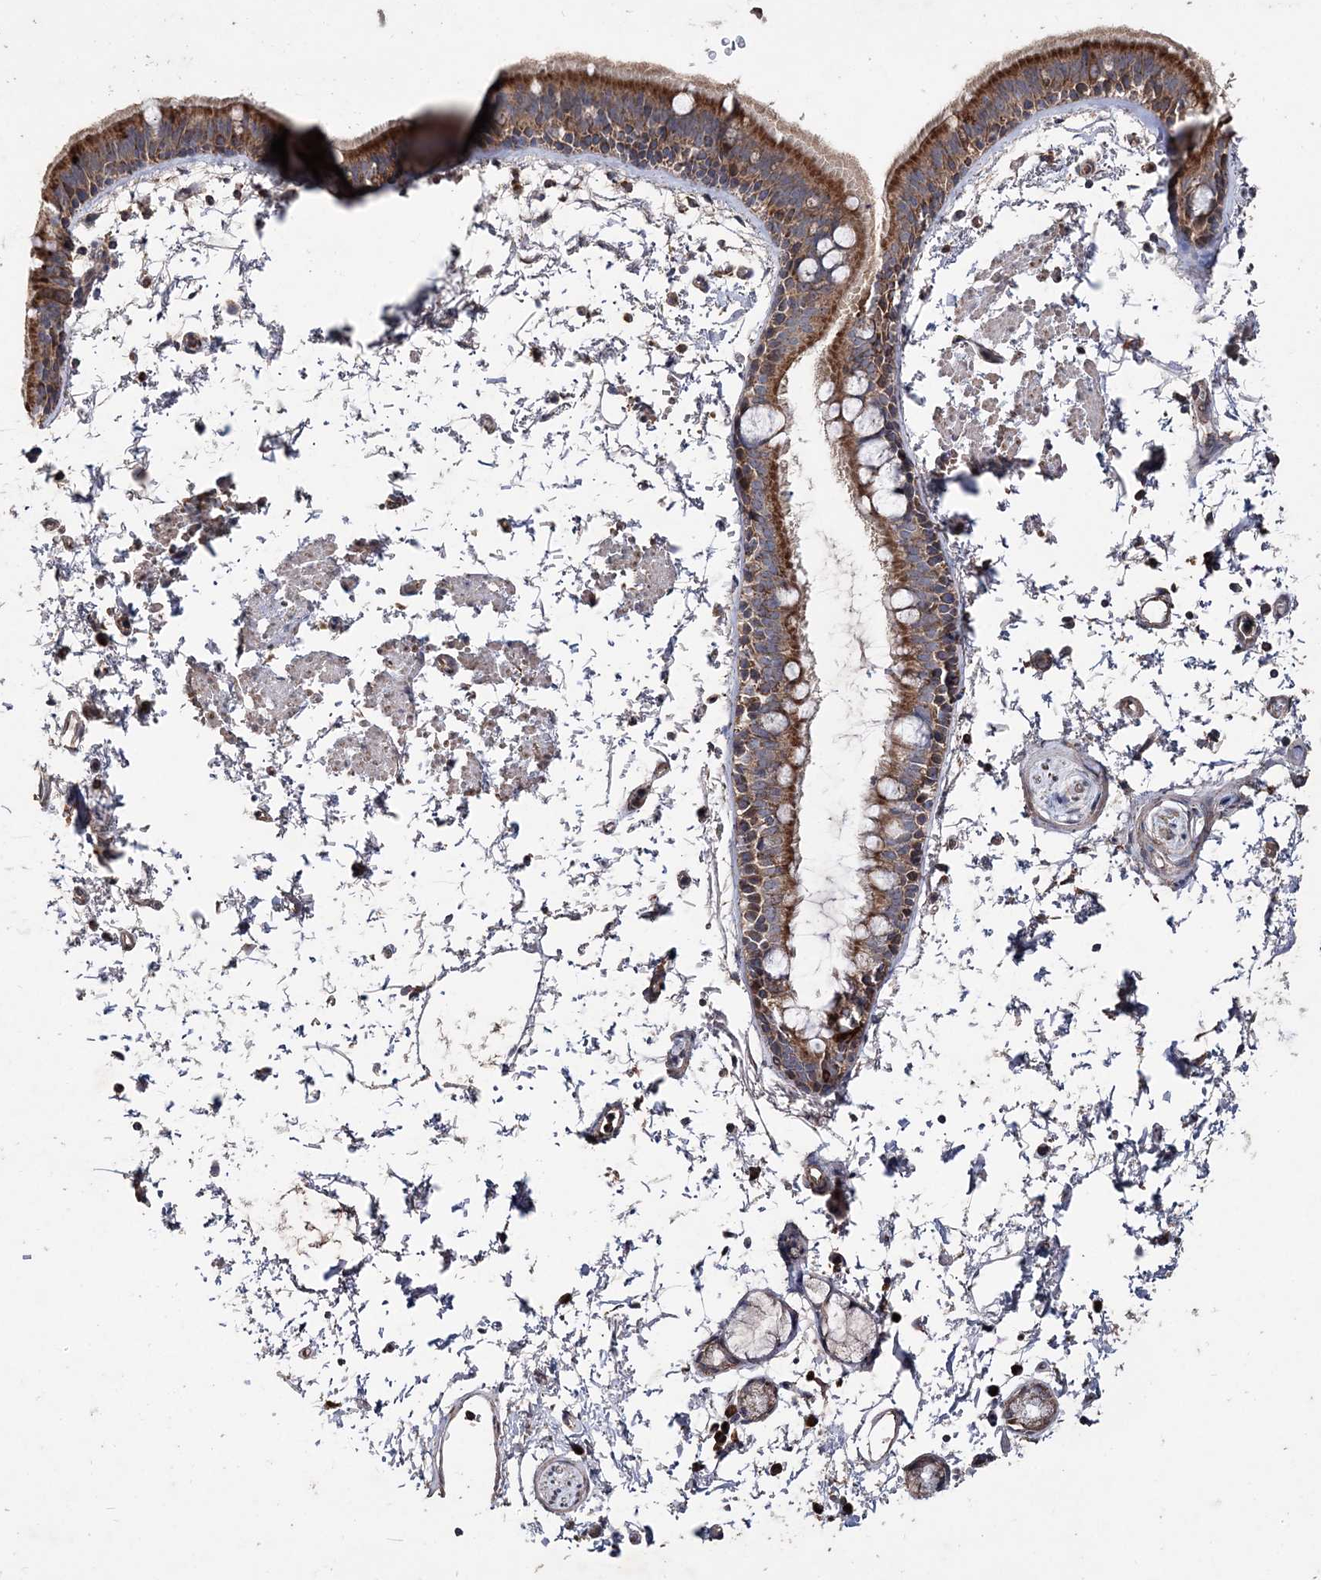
{"staining": {"intensity": "strong", "quantity": ">75%", "location": "cytoplasmic/membranous"}, "tissue": "bronchus", "cell_type": "Respiratory epithelial cells", "image_type": "normal", "snomed": [{"axis": "morphology", "description": "Normal tissue, NOS"}, {"axis": "topography", "description": "Lymph node"}, {"axis": "topography", "description": "Bronchus"}], "caption": "IHC staining of benign bronchus, which shows high levels of strong cytoplasmic/membranous positivity in approximately >75% of respiratory epithelial cells indicating strong cytoplasmic/membranous protein positivity. The staining was performed using DAB (brown) for protein detection and nuclei were counterstained in hematoxylin (blue).", "gene": "POC5", "patient": {"sex": "female", "age": 70}}